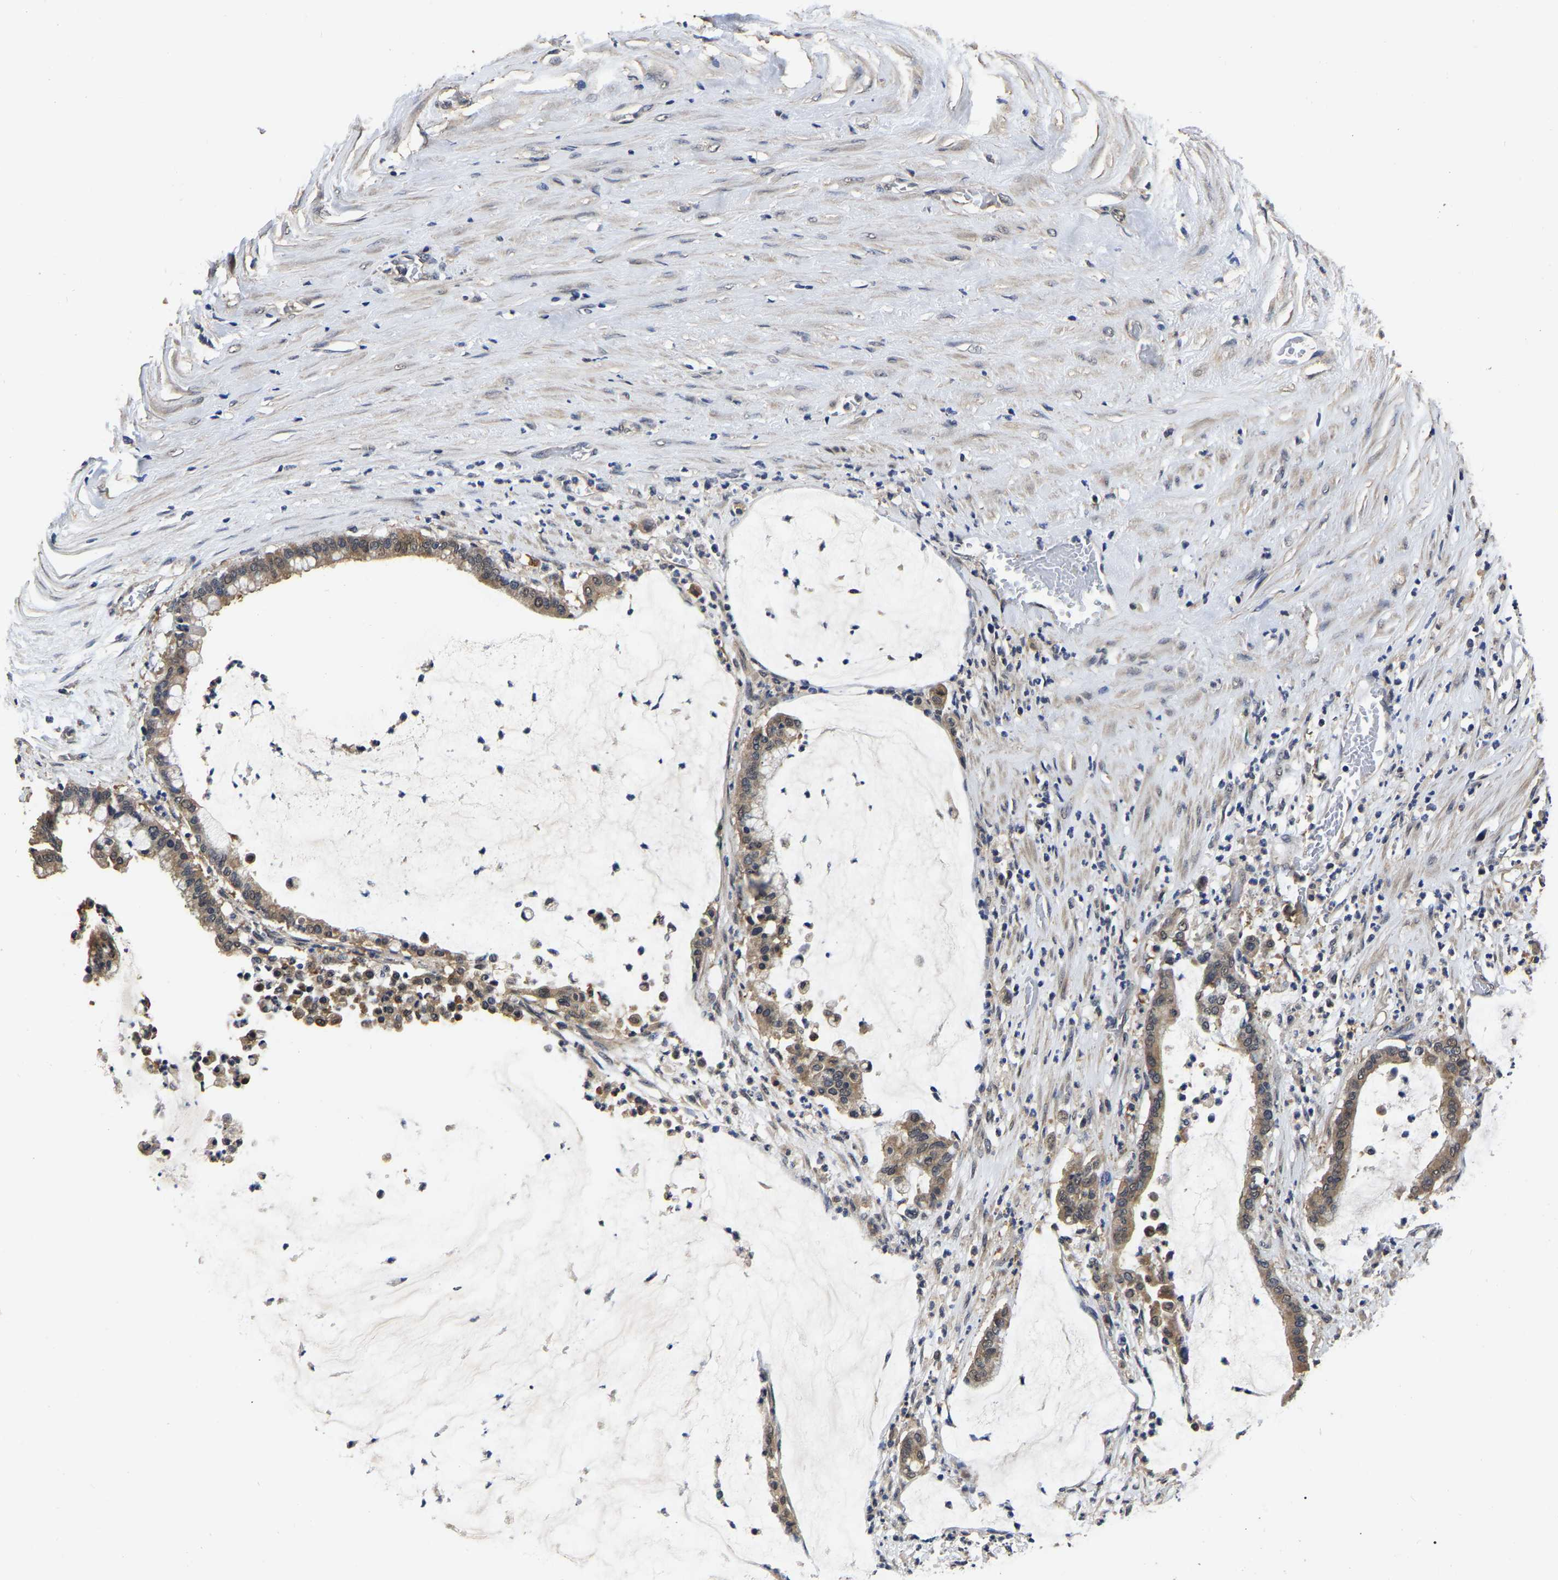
{"staining": {"intensity": "moderate", "quantity": ">75%", "location": "cytoplasmic/membranous"}, "tissue": "pancreatic cancer", "cell_type": "Tumor cells", "image_type": "cancer", "snomed": [{"axis": "morphology", "description": "Adenocarcinoma, NOS"}, {"axis": "topography", "description": "Pancreas"}], "caption": "Human pancreatic cancer (adenocarcinoma) stained with a protein marker displays moderate staining in tumor cells.", "gene": "STK32C", "patient": {"sex": "male", "age": 41}}